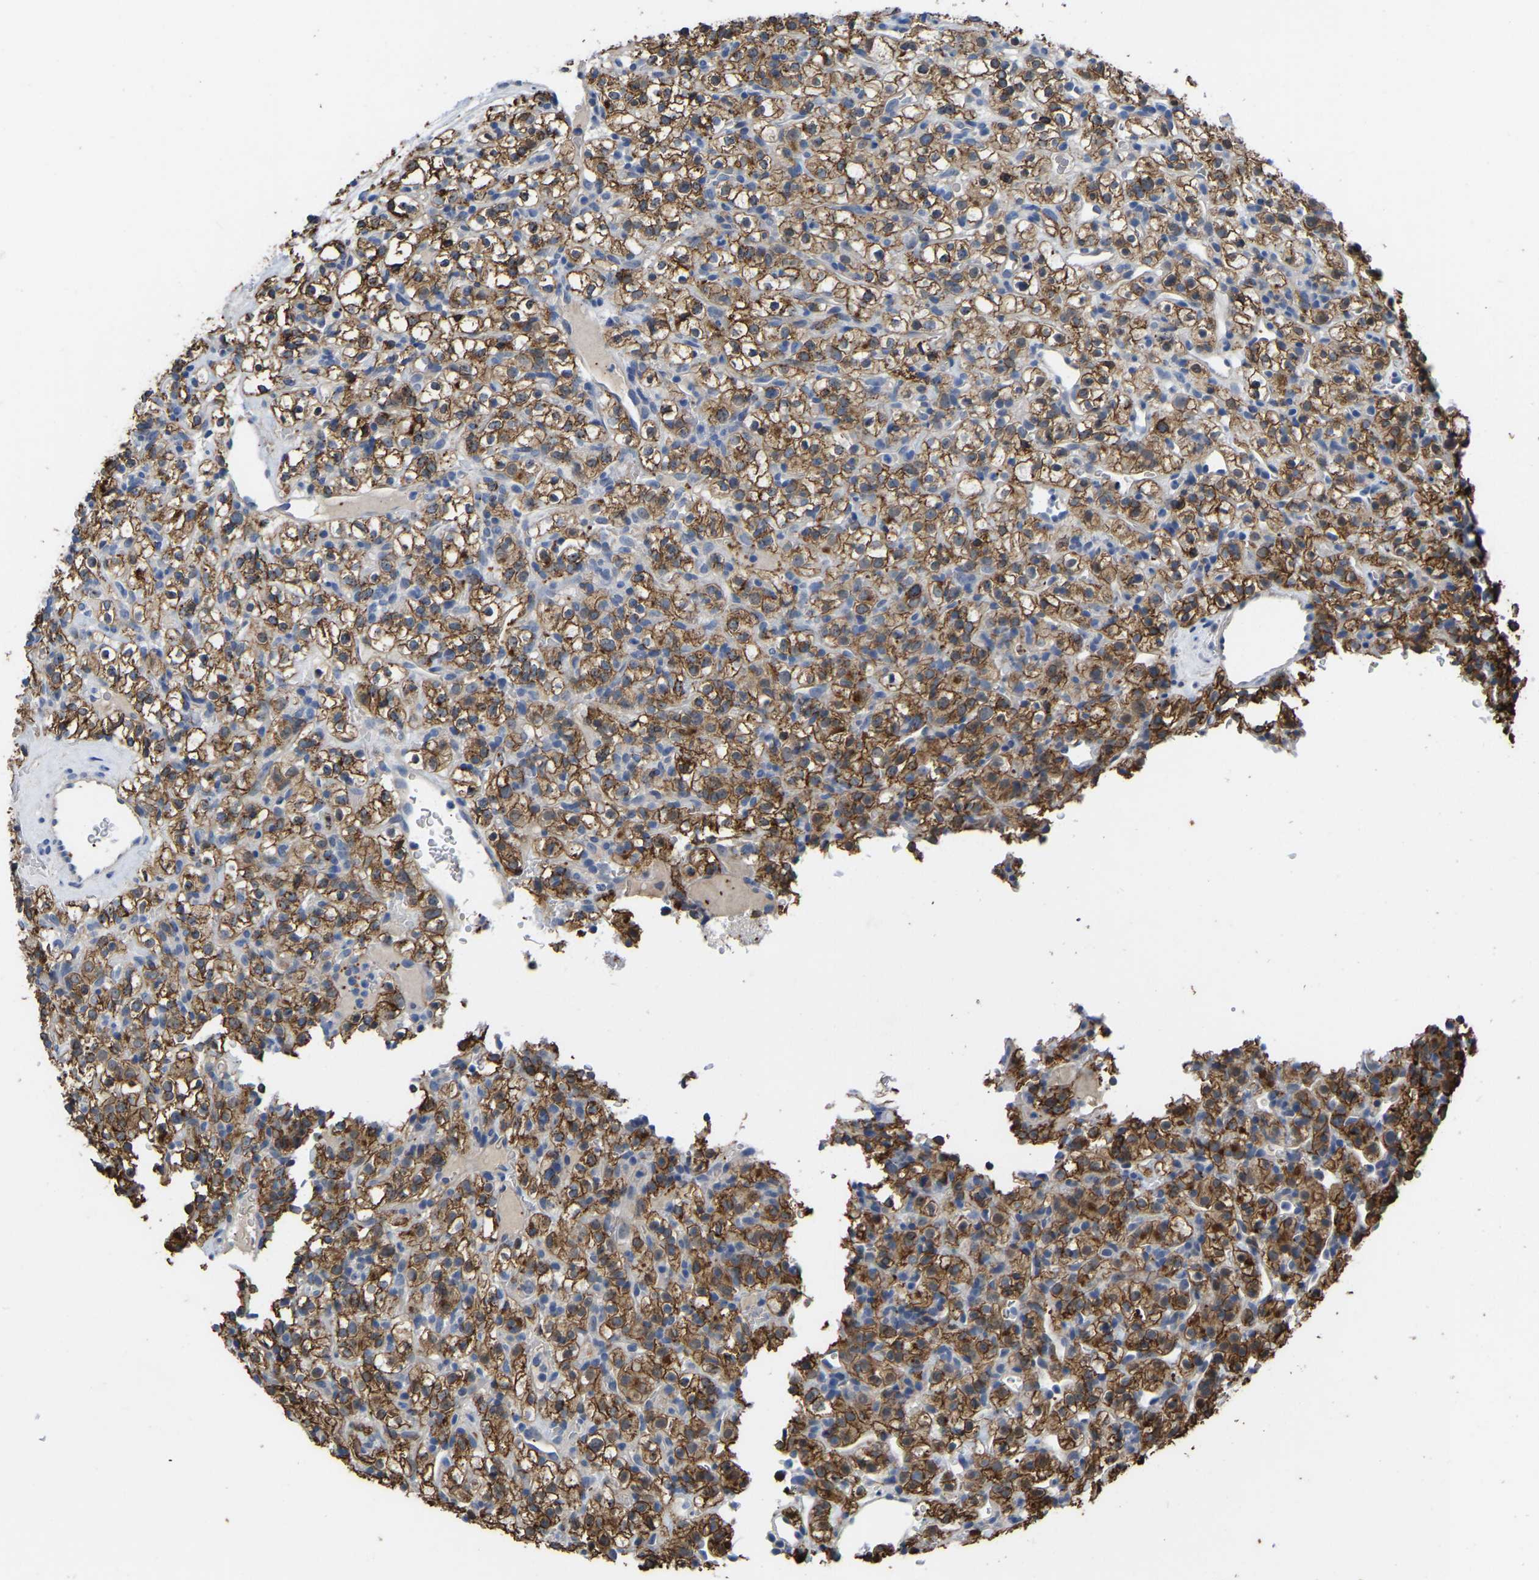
{"staining": {"intensity": "strong", "quantity": ">75%", "location": "cytoplasmic/membranous"}, "tissue": "renal cancer", "cell_type": "Tumor cells", "image_type": "cancer", "snomed": [{"axis": "morphology", "description": "Normal tissue, NOS"}, {"axis": "morphology", "description": "Adenocarcinoma, NOS"}, {"axis": "topography", "description": "Kidney"}], "caption": "An immunohistochemistry image of neoplastic tissue is shown. Protein staining in brown shows strong cytoplasmic/membranous positivity in adenocarcinoma (renal) within tumor cells. (DAB (3,3'-diaminobenzidine) IHC with brightfield microscopy, high magnification).", "gene": "ZNF449", "patient": {"sex": "female", "age": 72}}